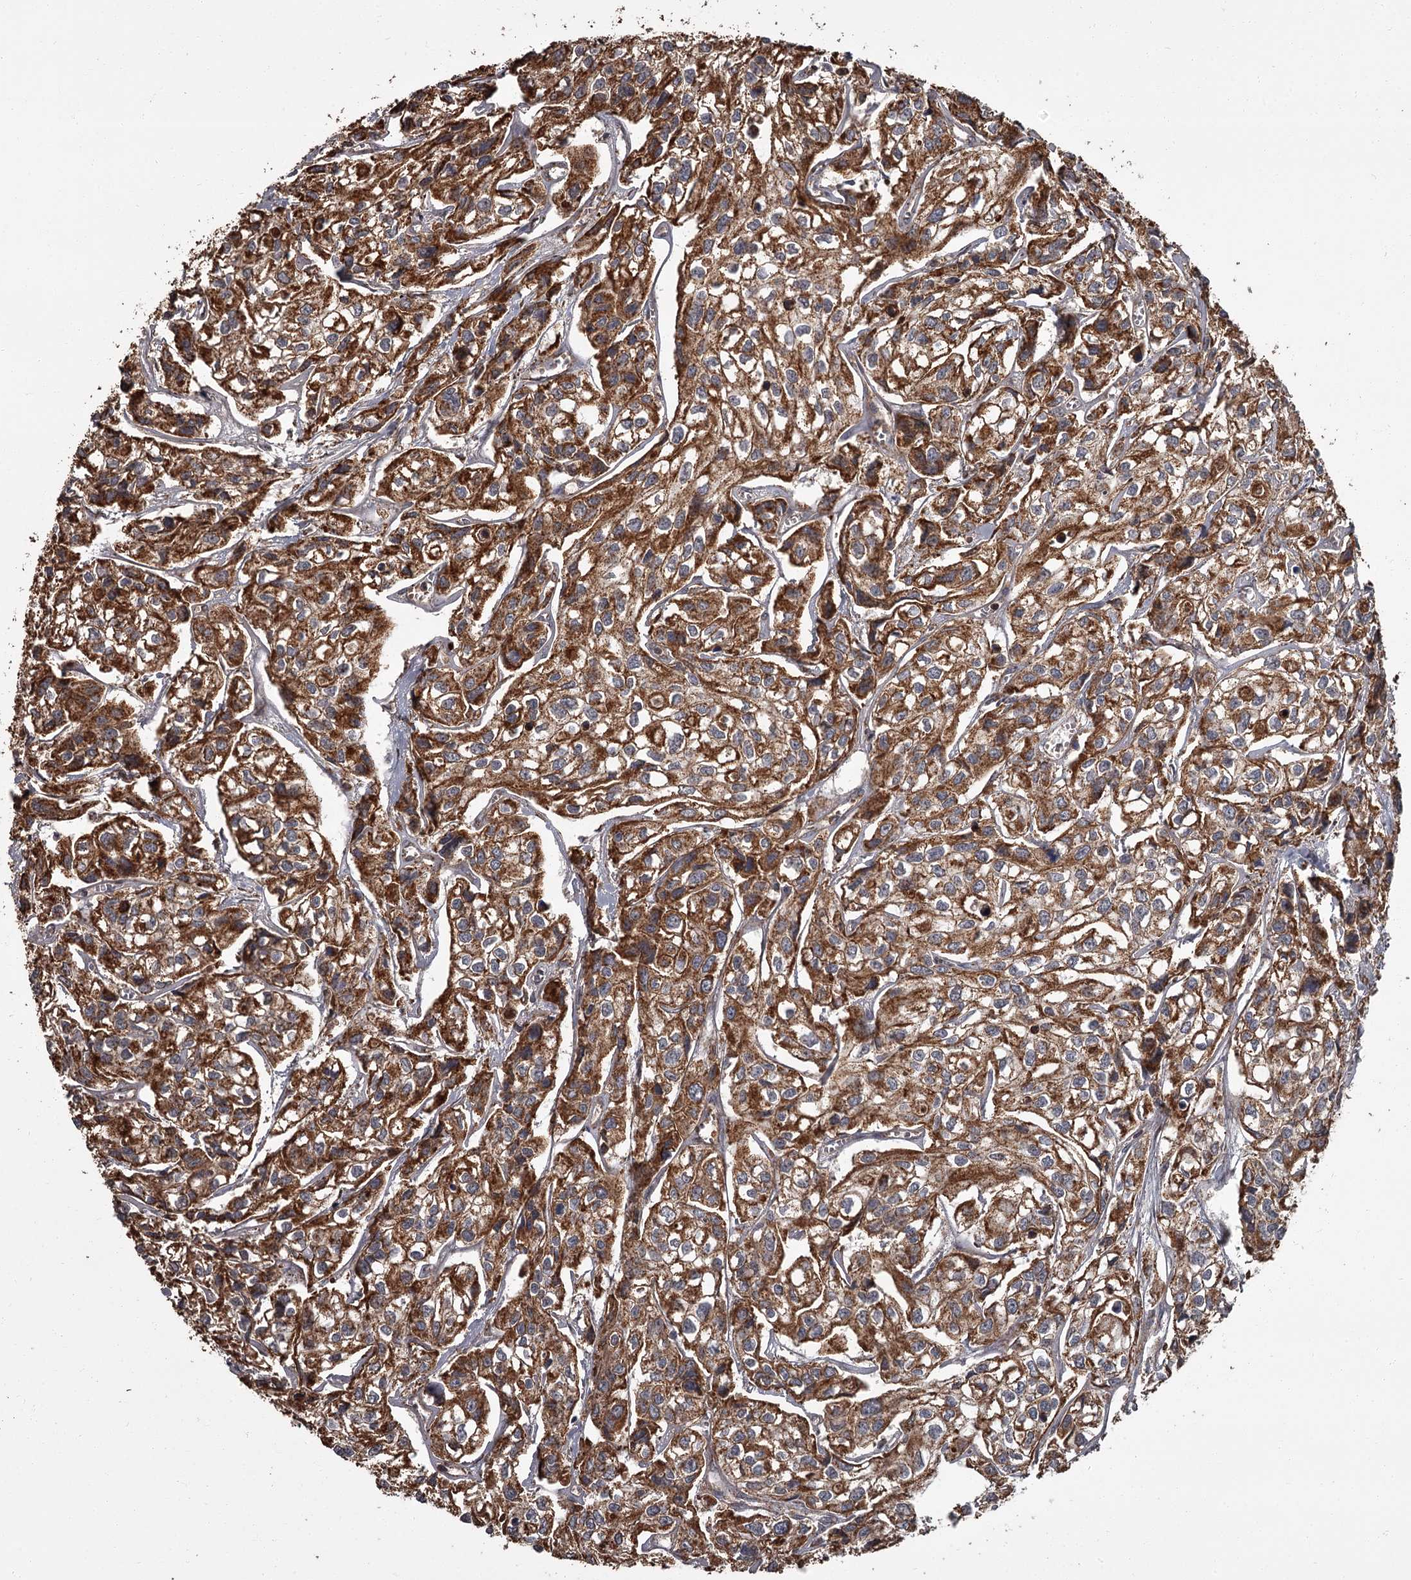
{"staining": {"intensity": "strong", "quantity": ">75%", "location": "cytoplasmic/membranous"}, "tissue": "urothelial cancer", "cell_type": "Tumor cells", "image_type": "cancer", "snomed": [{"axis": "morphology", "description": "Urothelial carcinoma, High grade"}, {"axis": "topography", "description": "Urinary bladder"}], "caption": "Strong cytoplasmic/membranous protein expression is appreciated in about >75% of tumor cells in urothelial carcinoma (high-grade).", "gene": "THAP9", "patient": {"sex": "male", "age": 67}}